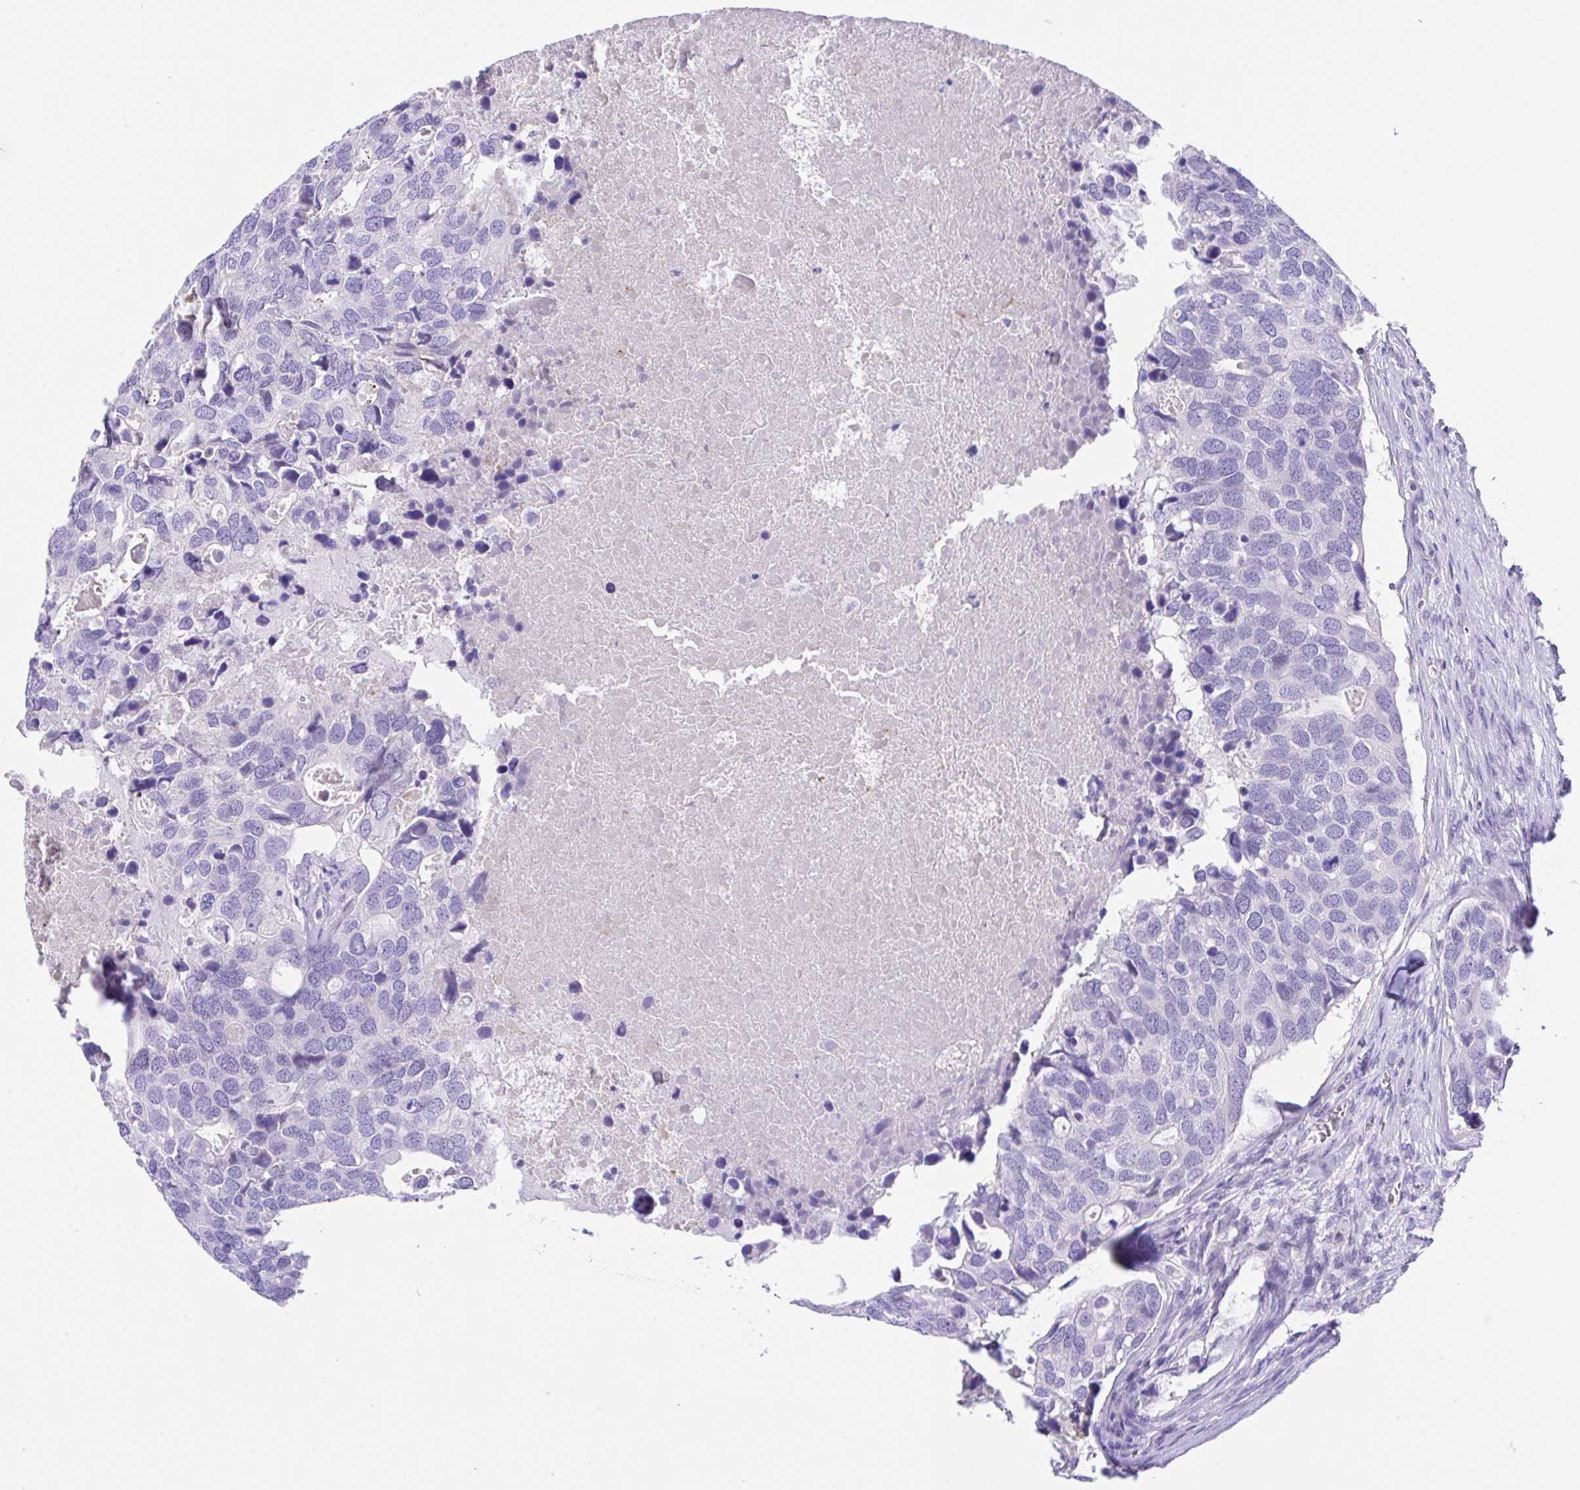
{"staining": {"intensity": "negative", "quantity": "none", "location": "none"}, "tissue": "breast cancer", "cell_type": "Tumor cells", "image_type": "cancer", "snomed": [{"axis": "morphology", "description": "Duct carcinoma"}, {"axis": "topography", "description": "Breast"}], "caption": "Protein analysis of breast cancer (infiltrating ductal carcinoma) displays no significant staining in tumor cells.", "gene": "SLC16A6", "patient": {"sex": "female", "age": 83}}